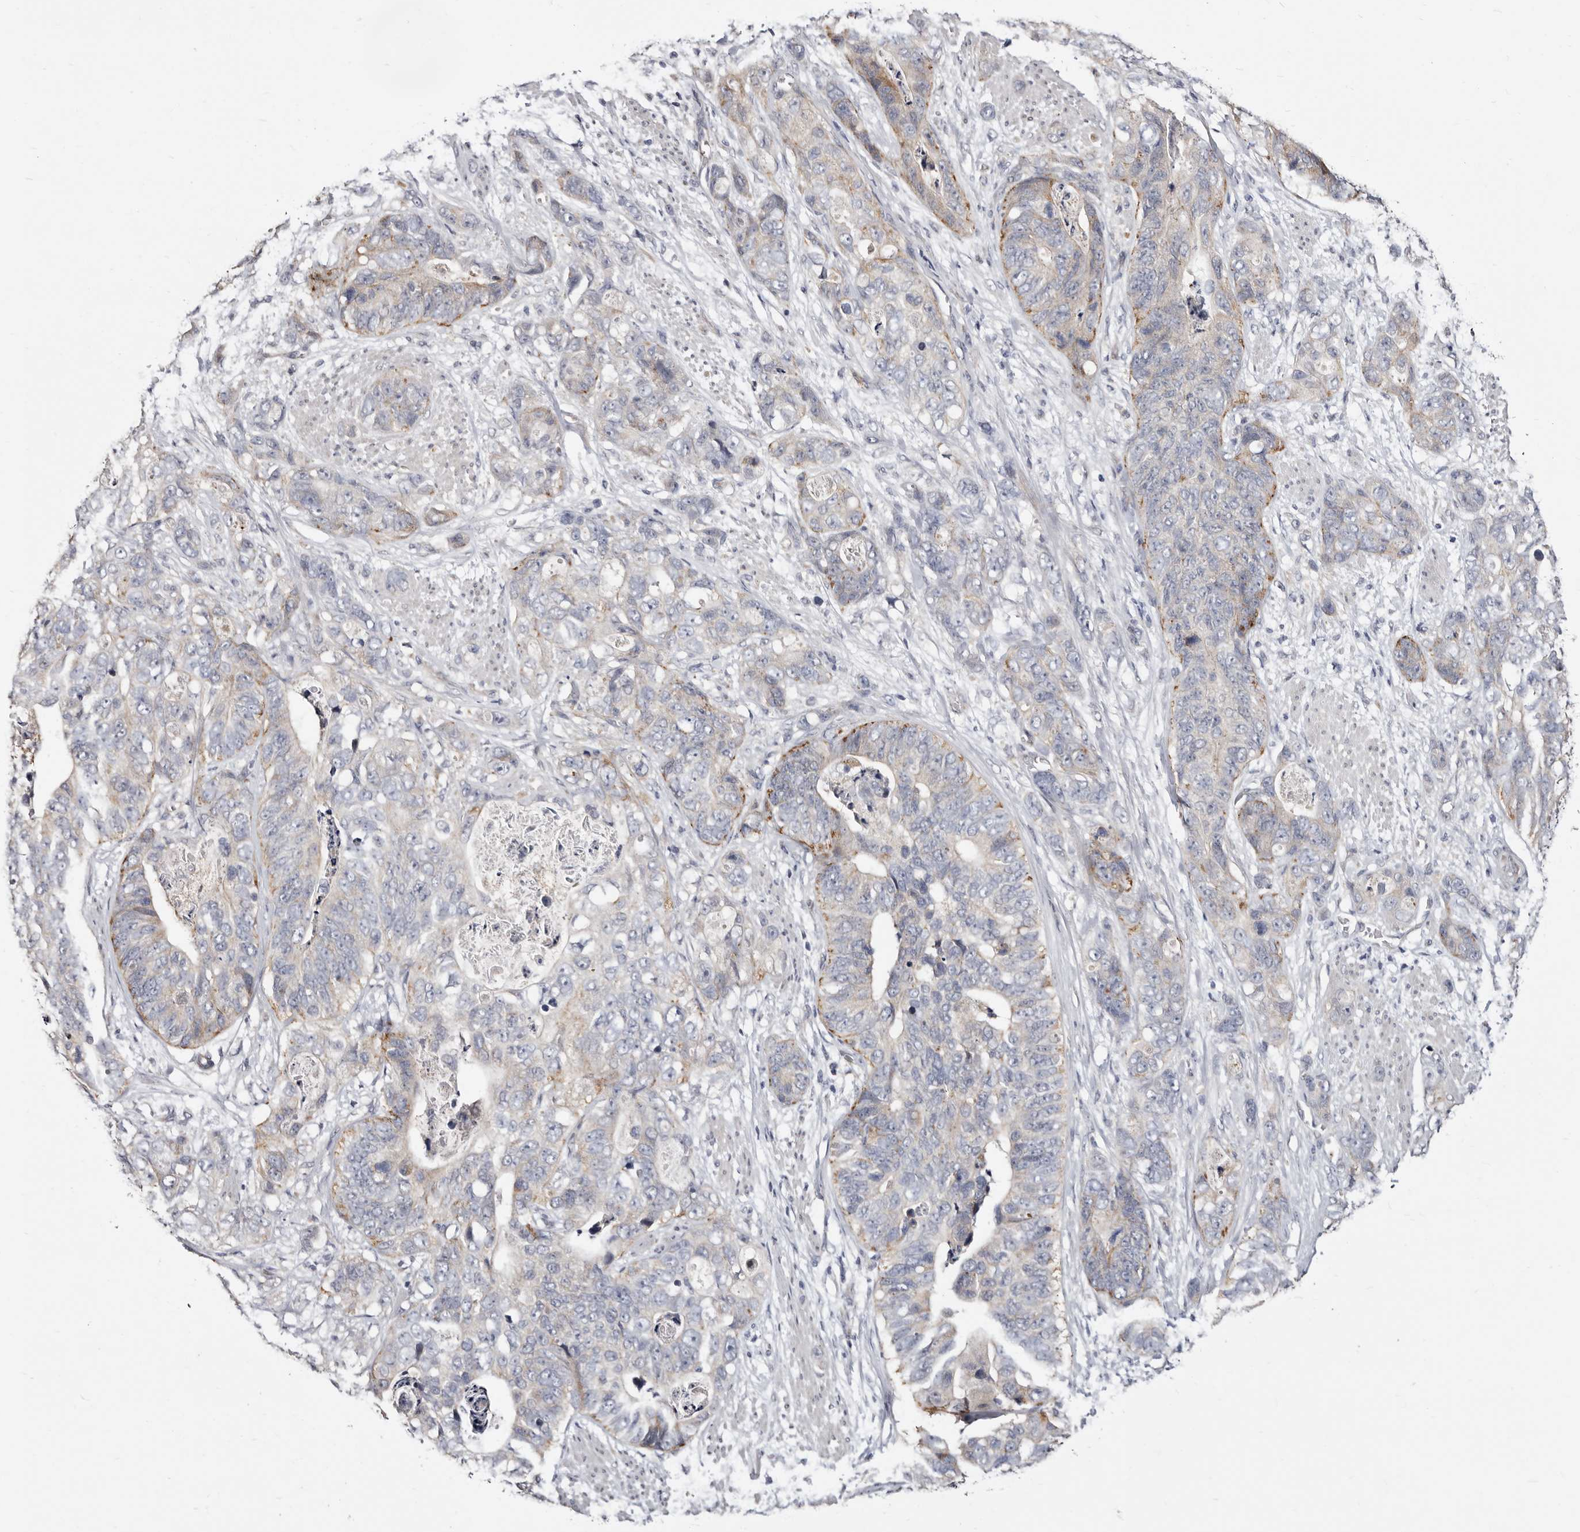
{"staining": {"intensity": "weak", "quantity": "<25%", "location": "cytoplasmic/membranous"}, "tissue": "stomach cancer", "cell_type": "Tumor cells", "image_type": "cancer", "snomed": [{"axis": "morphology", "description": "Adenocarcinoma, NOS"}, {"axis": "topography", "description": "Stomach"}], "caption": "Immunohistochemistry of stomach cancer (adenocarcinoma) exhibits no positivity in tumor cells.", "gene": "KLHL4", "patient": {"sex": "female", "age": 89}}